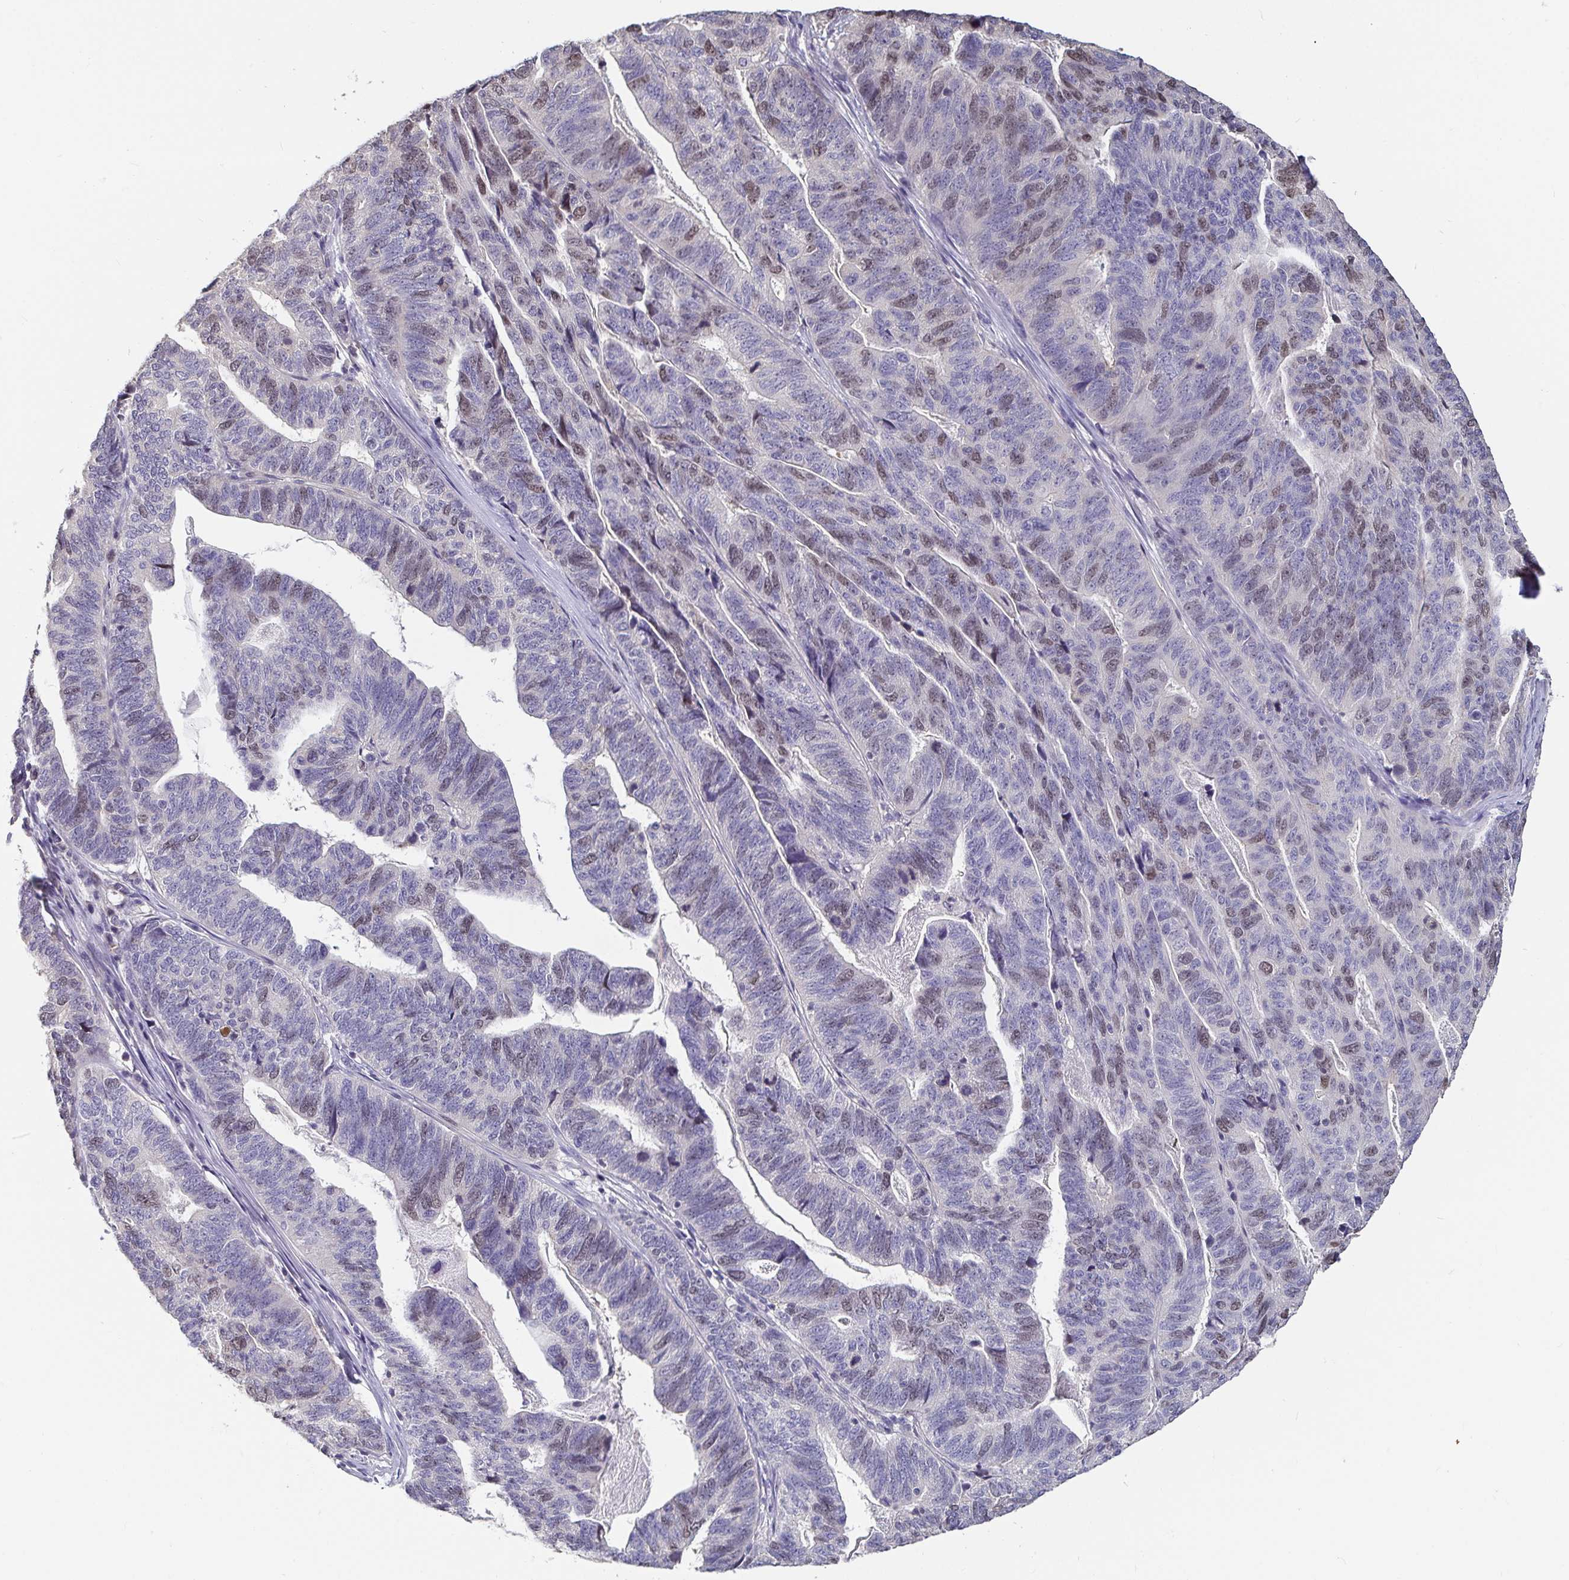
{"staining": {"intensity": "moderate", "quantity": "25%-75%", "location": "nuclear"}, "tissue": "stomach cancer", "cell_type": "Tumor cells", "image_type": "cancer", "snomed": [{"axis": "morphology", "description": "Adenocarcinoma, NOS"}, {"axis": "topography", "description": "Stomach, upper"}], "caption": "A brown stain highlights moderate nuclear positivity of a protein in human stomach cancer (adenocarcinoma) tumor cells. The staining was performed using DAB, with brown indicating positive protein expression. Nuclei are stained blue with hematoxylin.", "gene": "ANLN", "patient": {"sex": "female", "age": 67}}